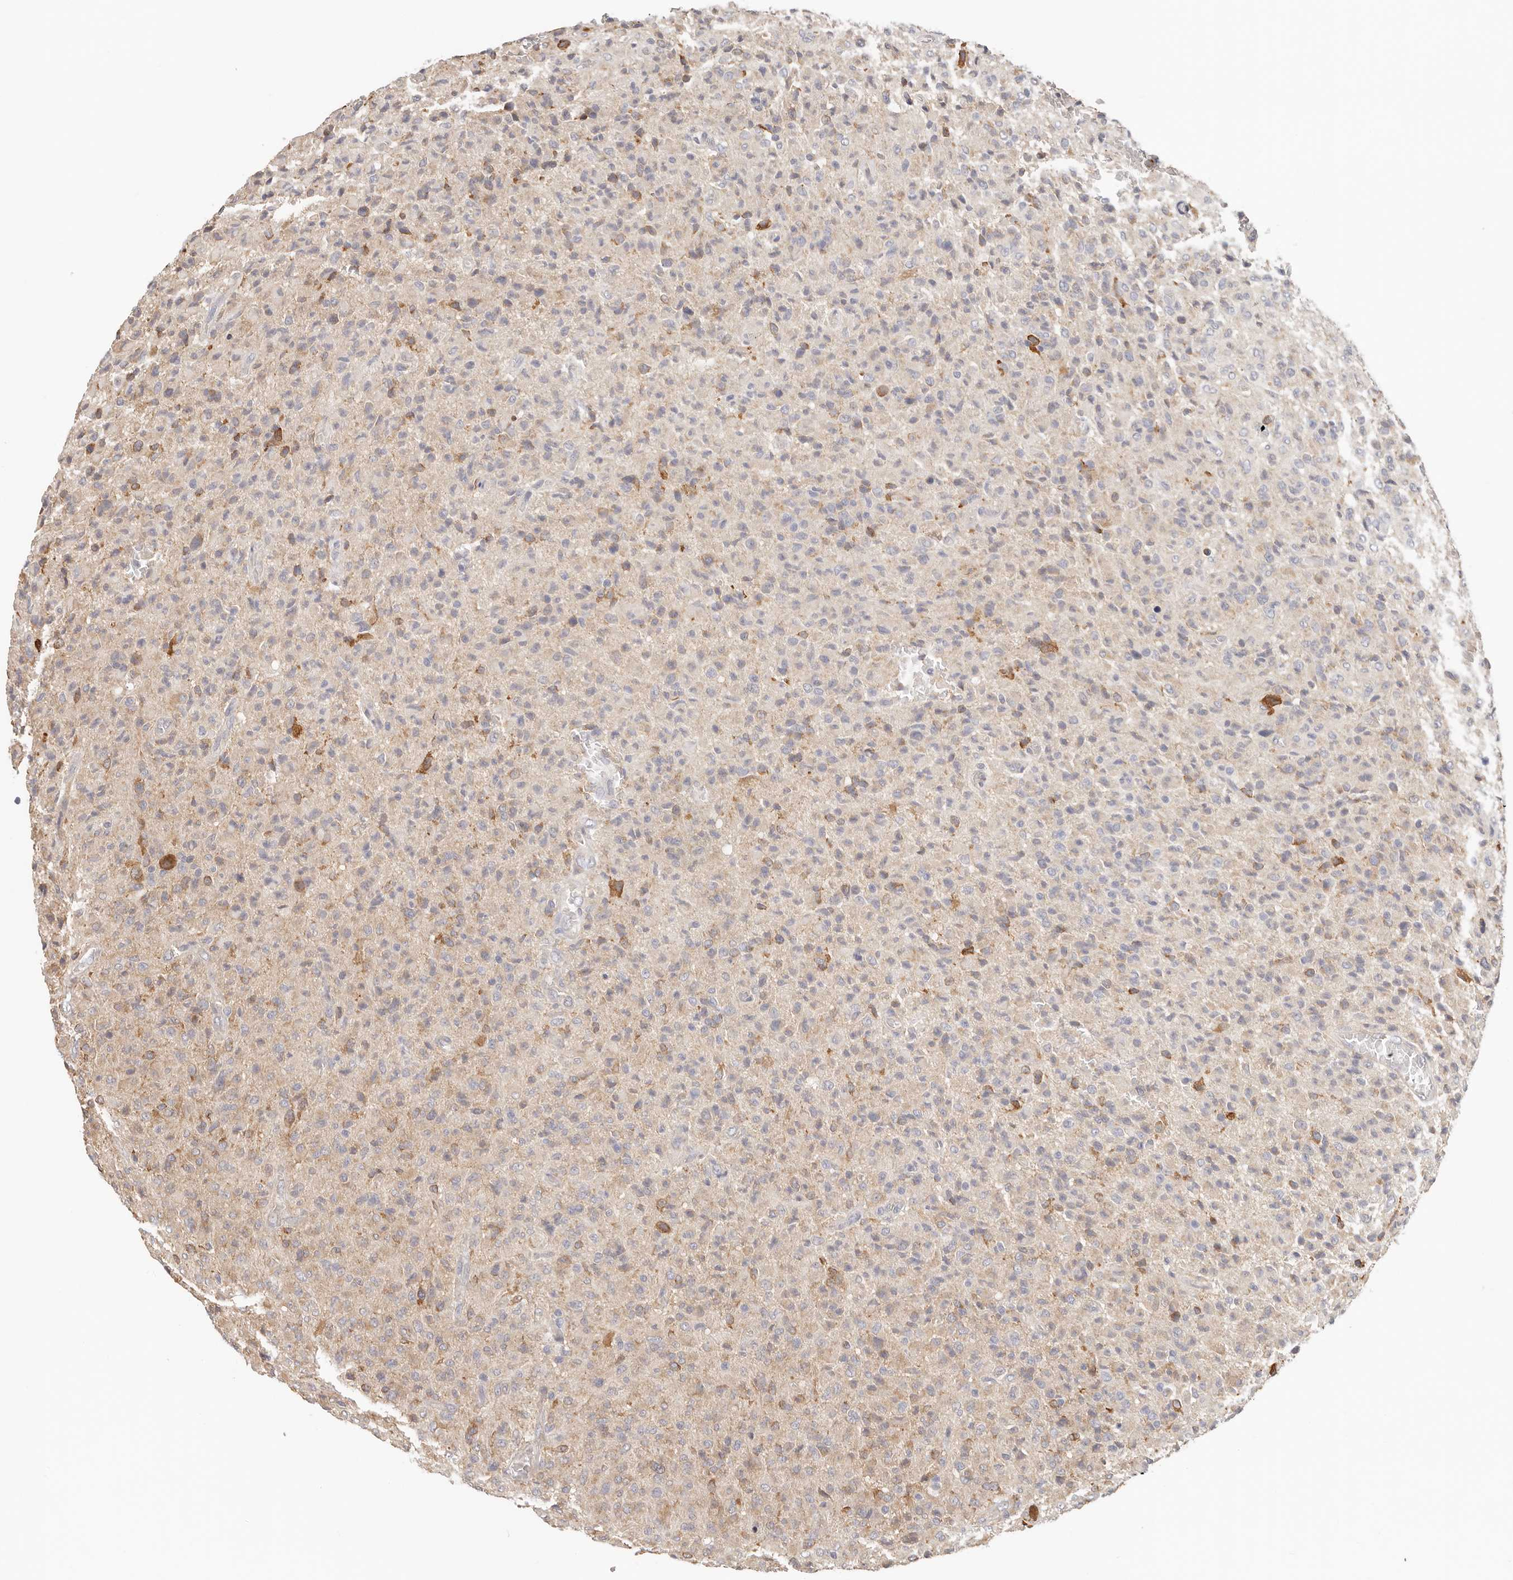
{"staining": {"intensity": "weak", "quantity": "25%-75%", "location": "cytoplasmic/membranous"}, "tissue": "glioma", "cell_type": "Tumor cells", "image_type": "cancer", "snomed": [{"axis": "morphology", "description": "Glioma, malignant, High grade"}, {"axis": "topography", "description": "Brain"}], "caption": "A photomicrograph showing weak cytoplasmic/membranous positivity in approximately 25%-75% of tumor cells in glioma, as visualized by brown immunohistochemical staining.", "gene": "AFDN", "patient": {"sex": "female", "age": 57}}